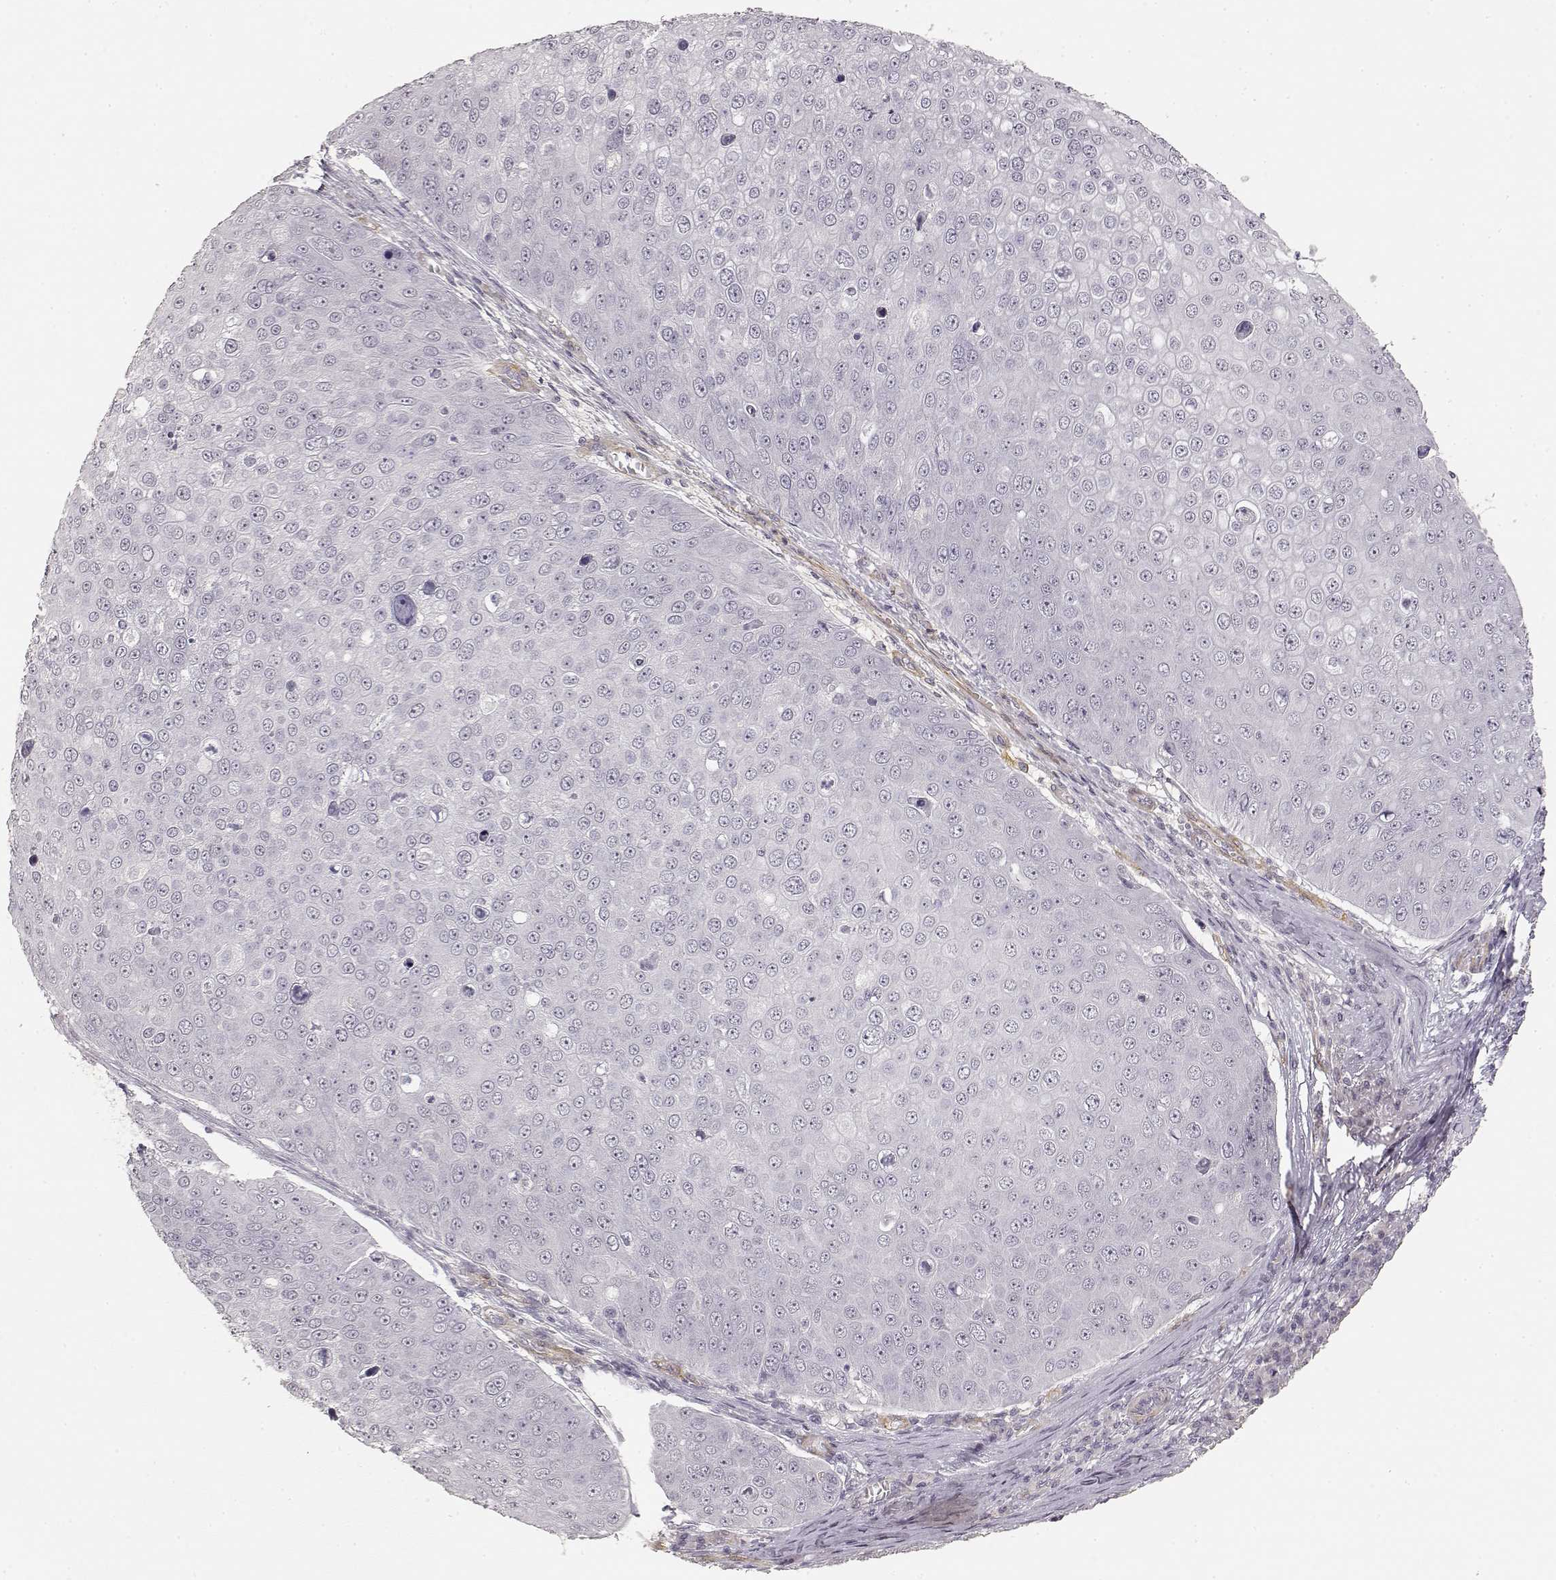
{"staining": {"intensity": "negative", "quantity": "none", "location": "none"}, "tissue": "skin cancer", "cell_type": "Tumor cells", "image_type": "cancer", "snomed": [{"axis": "morphology", "description": "Squamous cell carcinoma, NOS"}, {"axis": "topography", "description": "Skin"}], "caption": "Immunohistochemistry (IHC) image of neoplastic tissue: skin cancer (squamous cell carcinoma) stained with DAB (3,3'-diaminobenzidine) reveals no significant protein positivity in tumor cells. (Brightfield microscopy of DAB (3,3'-diaminobenzidine) IHC at high magnification).", "gene": "LAMA4", "patient": {"sex": "male", "age": 71}}